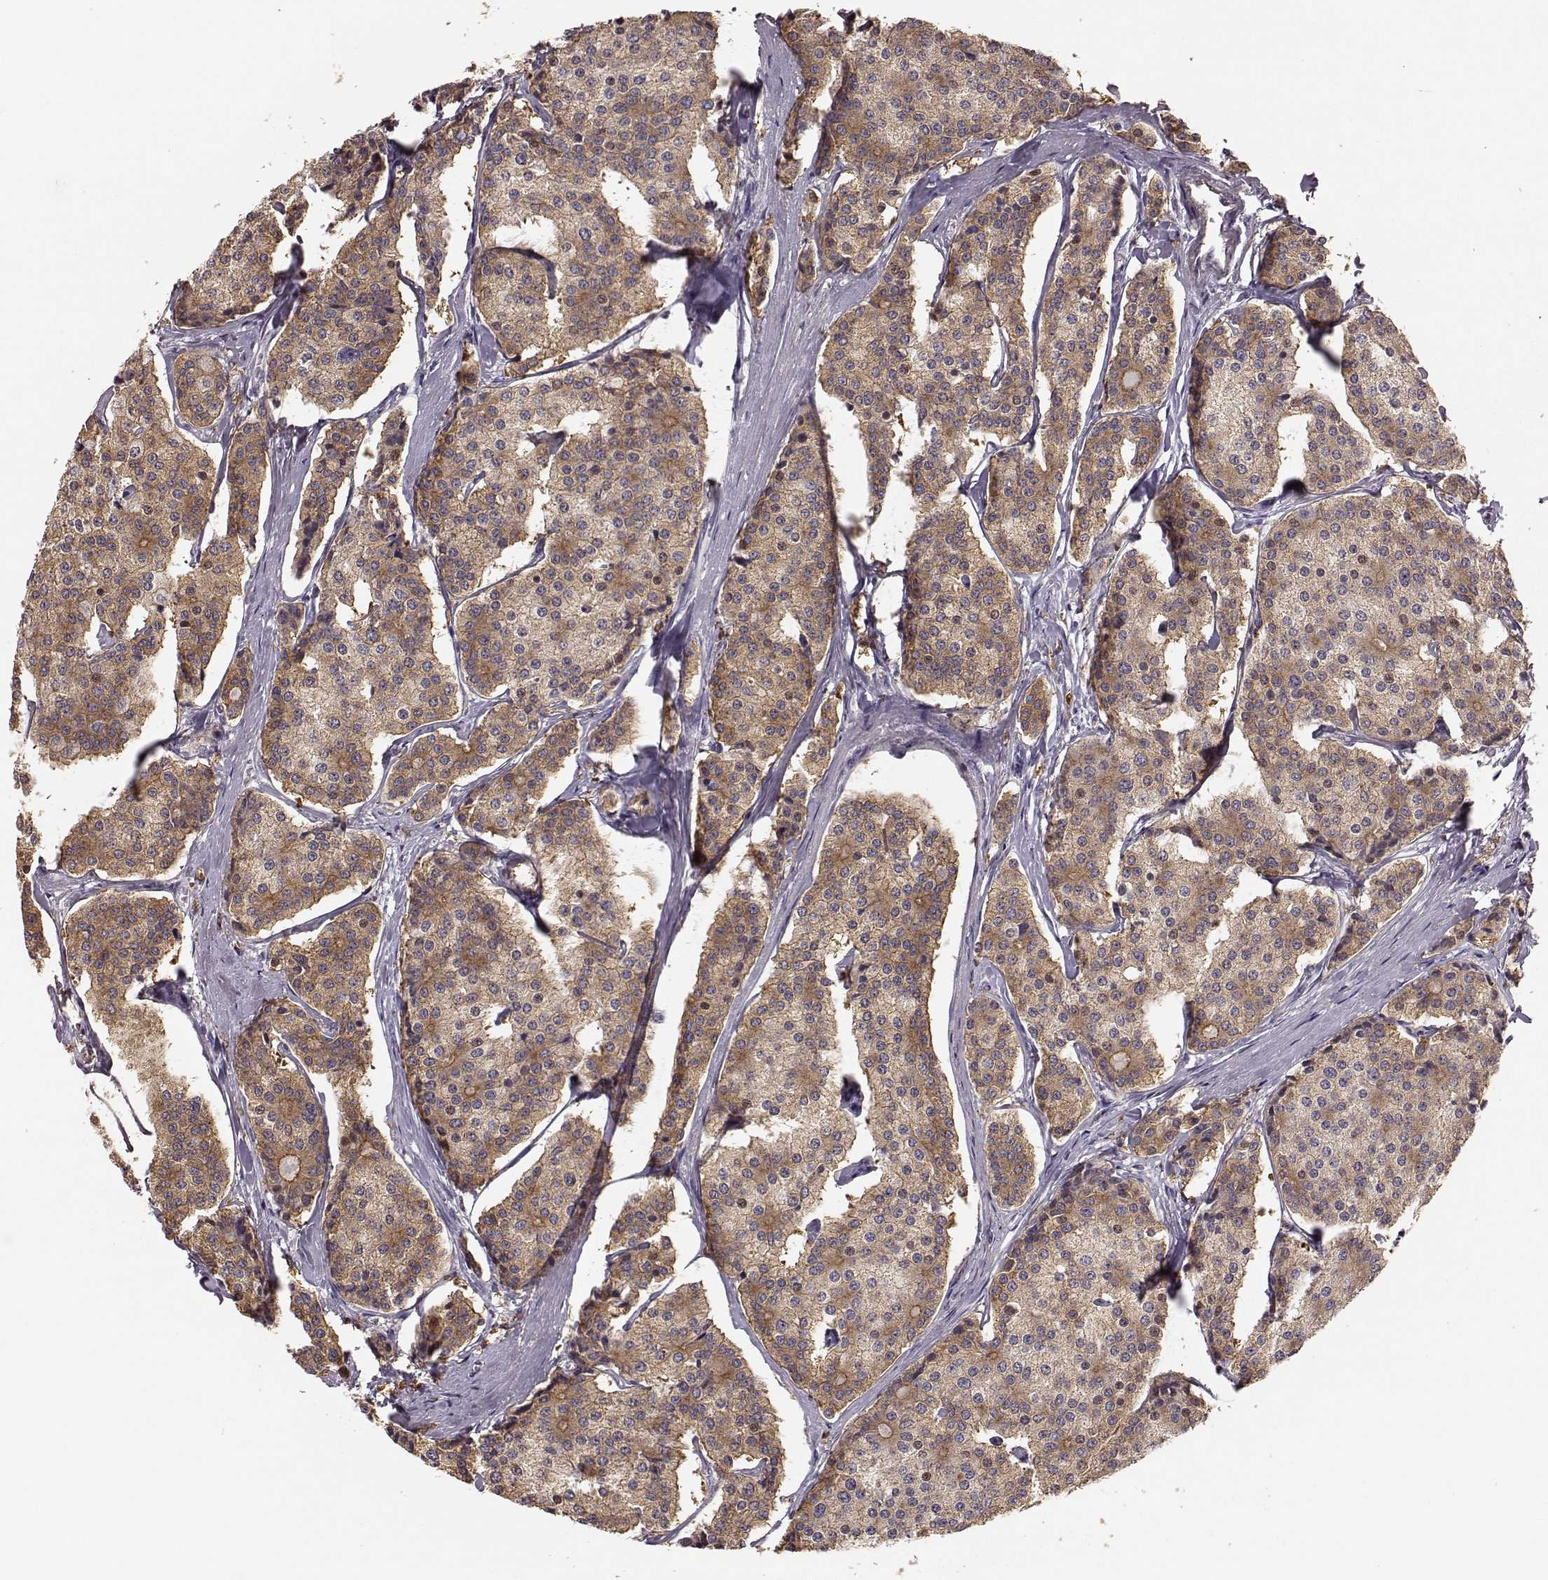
{"staining": {"intensity": "moderate", "quantity": "25%-75%", "location": "cytoplasmic/membranous"}, "tissue": "carcinoid", "cell_type": "Tumor cells", "image_type": "cancer", "snomed": [{"axis": "morphology", "description": "Carcinoid, malignant, NOS"}, {"axis": "topography", "description": "Small intestine"}], "caption": "Carcinoid was stained to show a protein in brown. There is medium levels of moderate cytoplasmic/membranous staining in about 25%-75% of tumor cells.", "gene": "GPR50", "patient": {"sex": "female", "age": 65}}